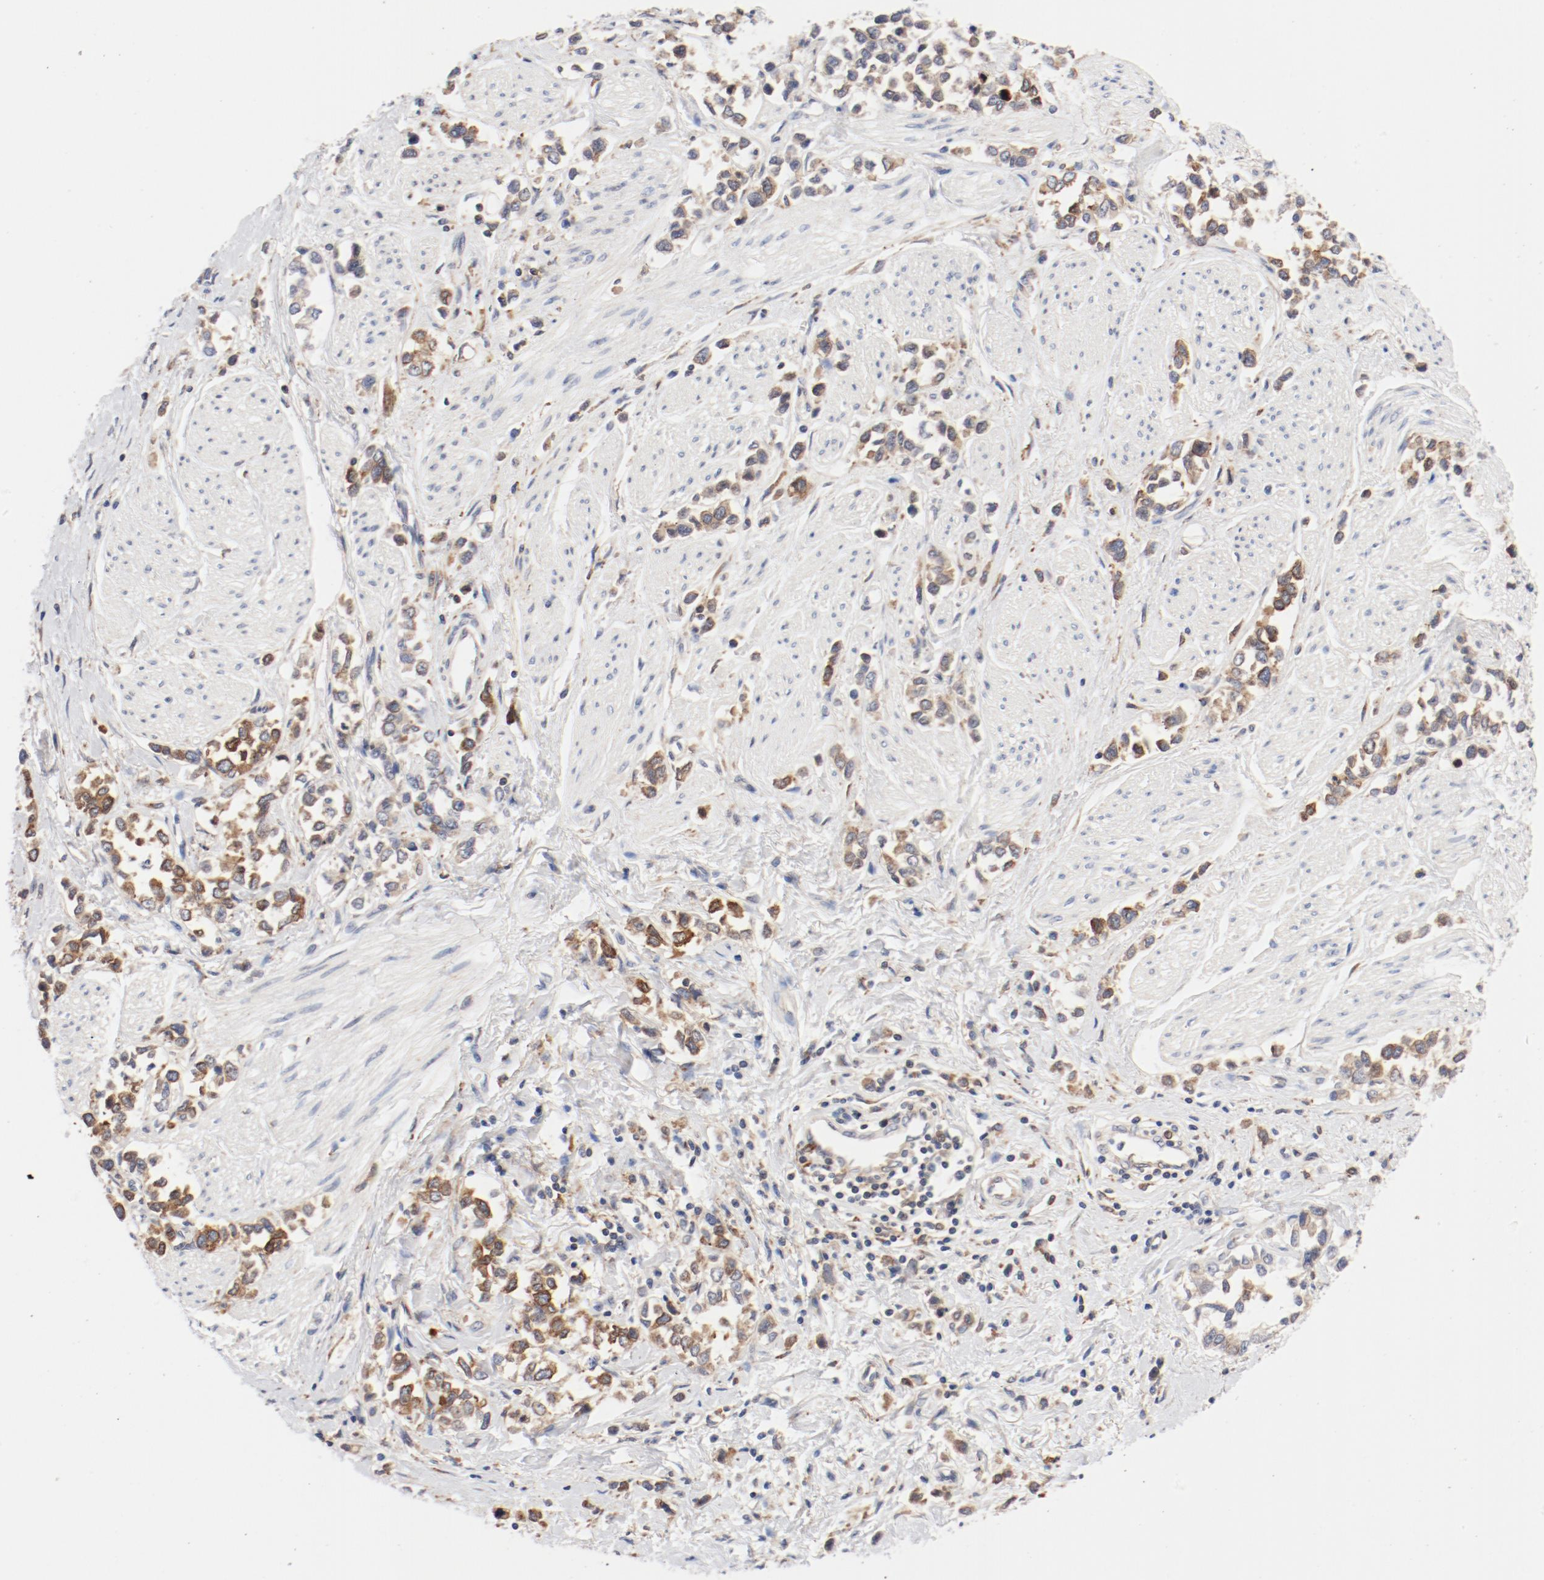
{"staining": {"intensity": "moderate", "quantity": ">75%", "location": "cytoplasmic/membranous"}, "tissue": "stomach cancer", "cell_type": "Tumor cells", "image_type": "cancer", "snomed": [{"axis": "morphology", "description": "Adenocarcinoma, NOS"}, {"axis": "topography", "description": "Stomach, upper"}], "caption": "The immunohistochemical stain labels moderate cytoplasmic/membranous staining in tumor cells of stomach adenocarcinoma tissue.", "gene": "PDPK1", "patient": {"sex": "male", "age": 76}}